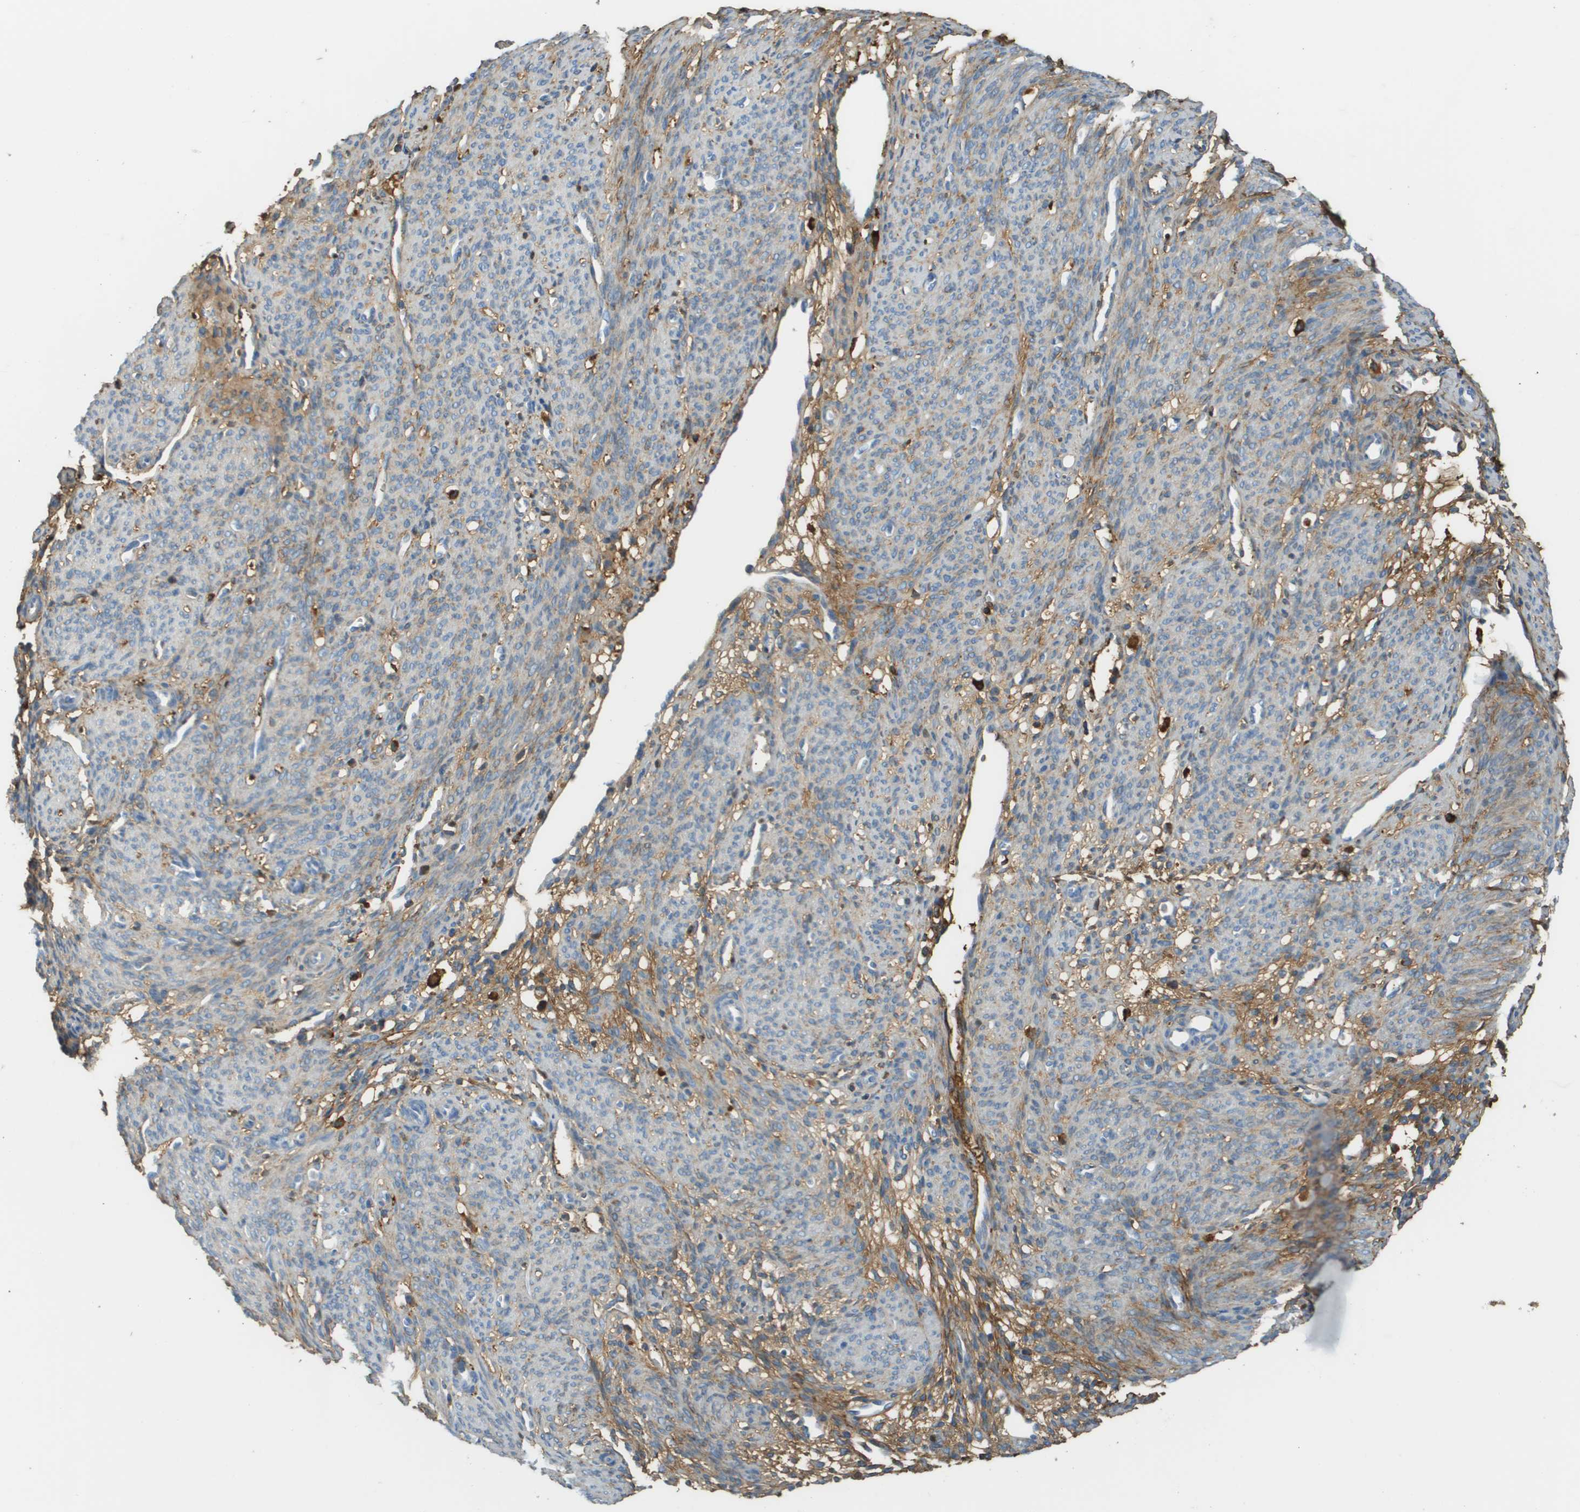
{"staining": {"intensity": "moderate", "quantity": "25%-75%", "location": "cytoplasmic/membranous"}, "tissue": "endometrium", "cell_type": "Cells in endometrial stroma", "image_type": "normal", "snomed": [{"axis": "morphology", "description": "Normal tissue, NOS"}, {"axis": "morphology", "description": "Adenocarcinoma, NOS"}, {"axis": "topography", "description": "Endometrium"}, {"axis": "topography", "description": "Ovary"}], "caption": "Immunohistochemistry staining of normal endometrium, which shows medium levels of moderate cytoplasmic/membranous staining in about 25%-75% of cells in endometrial stroma indicating moderate cytoplasmic/membranous protein staining. The staining was performed using DAB (3,3'-diaminobenzidine) (brown) for protein detection and nuclei were counterstained in hematoxylin (blue).", "gene": "DCN", "patient": {"sex": "female", "age": 68}}